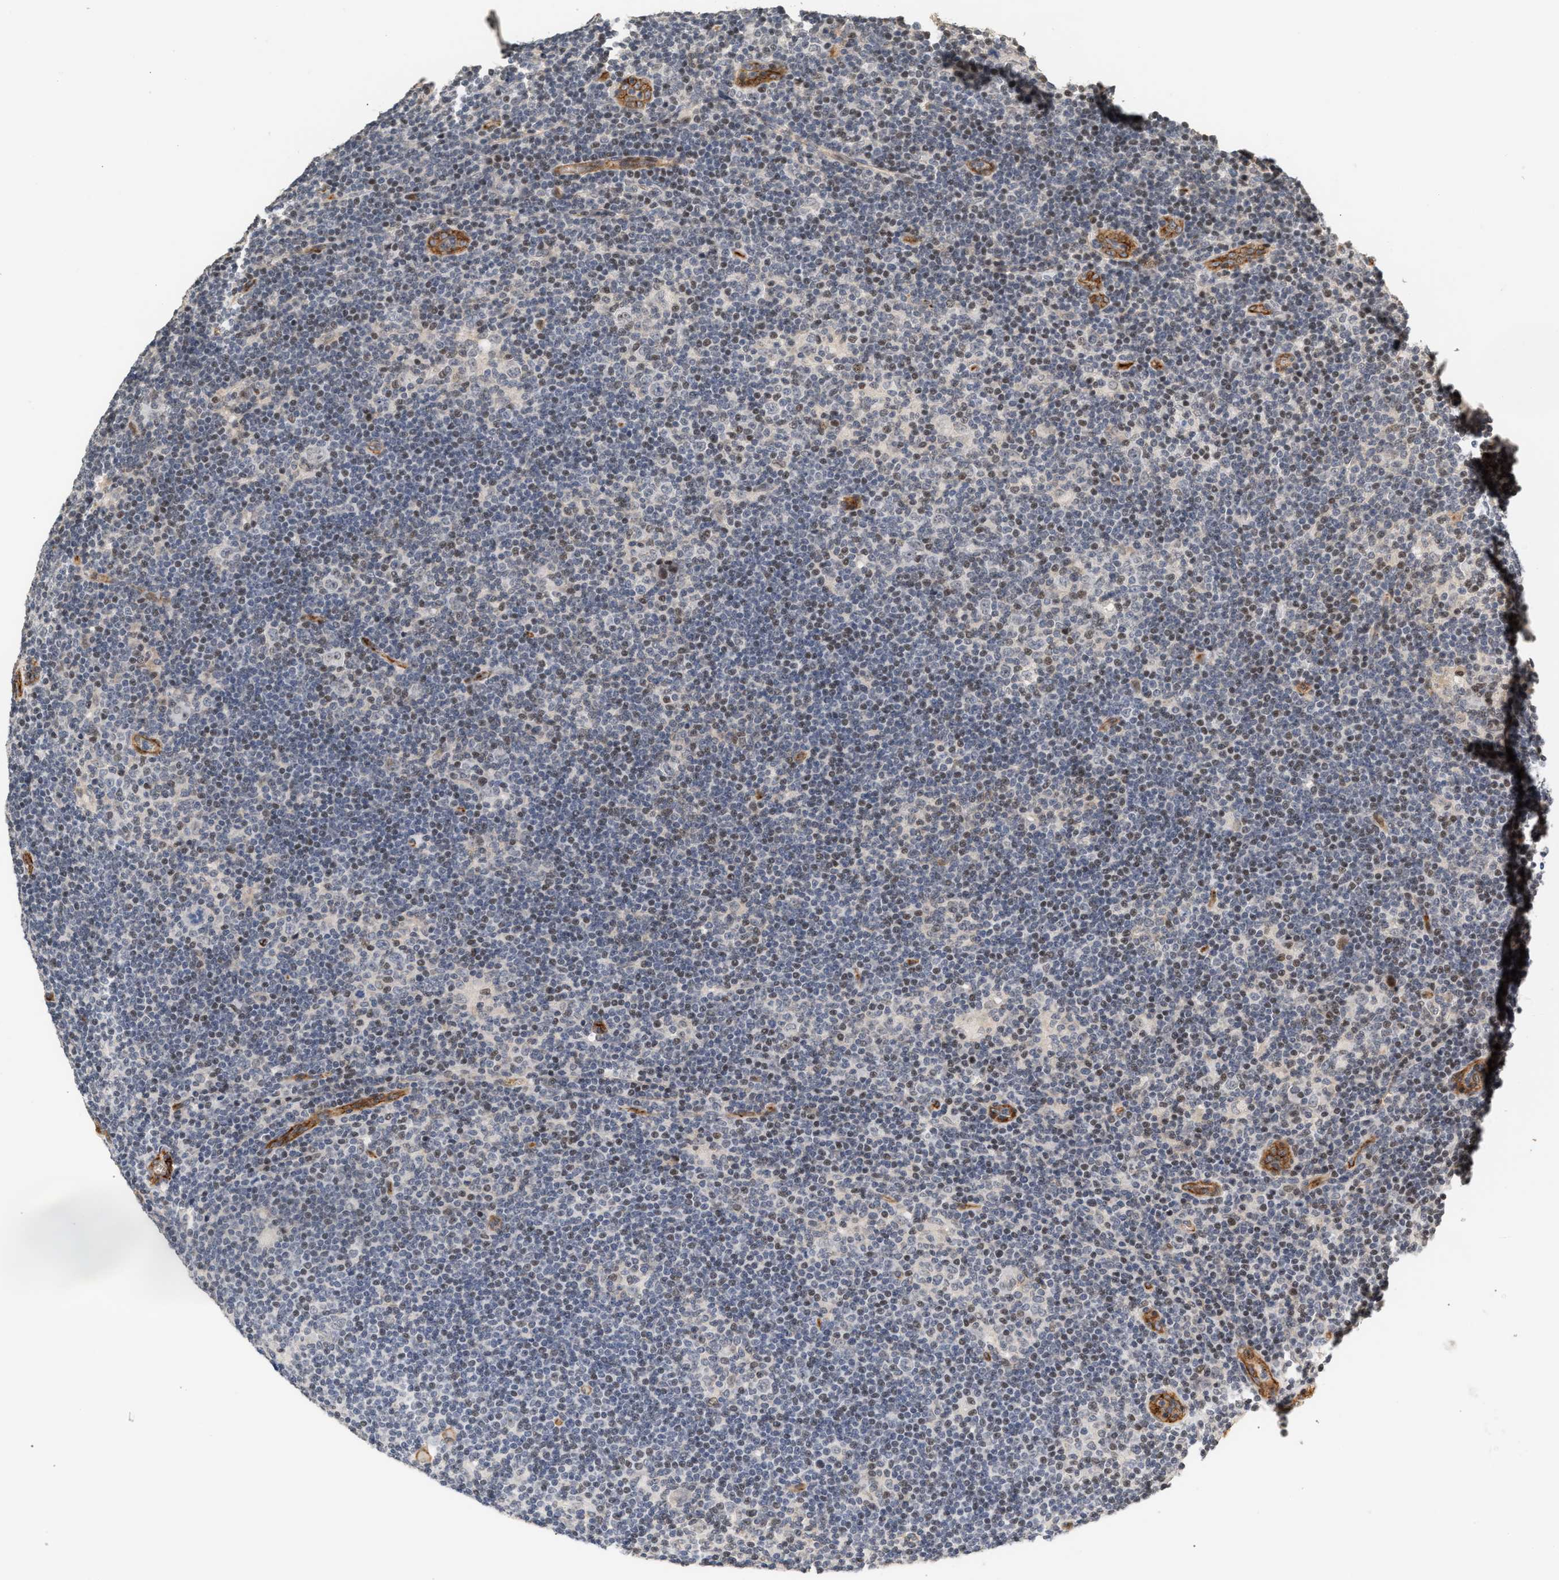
{"staining": {"intensity": "negative", "quantity": "none", "location": "none"}, "tissue": "lymphoma", "cell_type": "Tumor cells", "image_type": "cancer", "snomed": [{"axis": "morphology", "description": "Hodgkin's disease, NOS"}, {"axis": "topography", "description": "Lymph node"}], "caption": "The image displays no staining of tumor cells in lymphoma.", "gene": "PLXND1", "patient": {"sex": "female", "age": 57}}